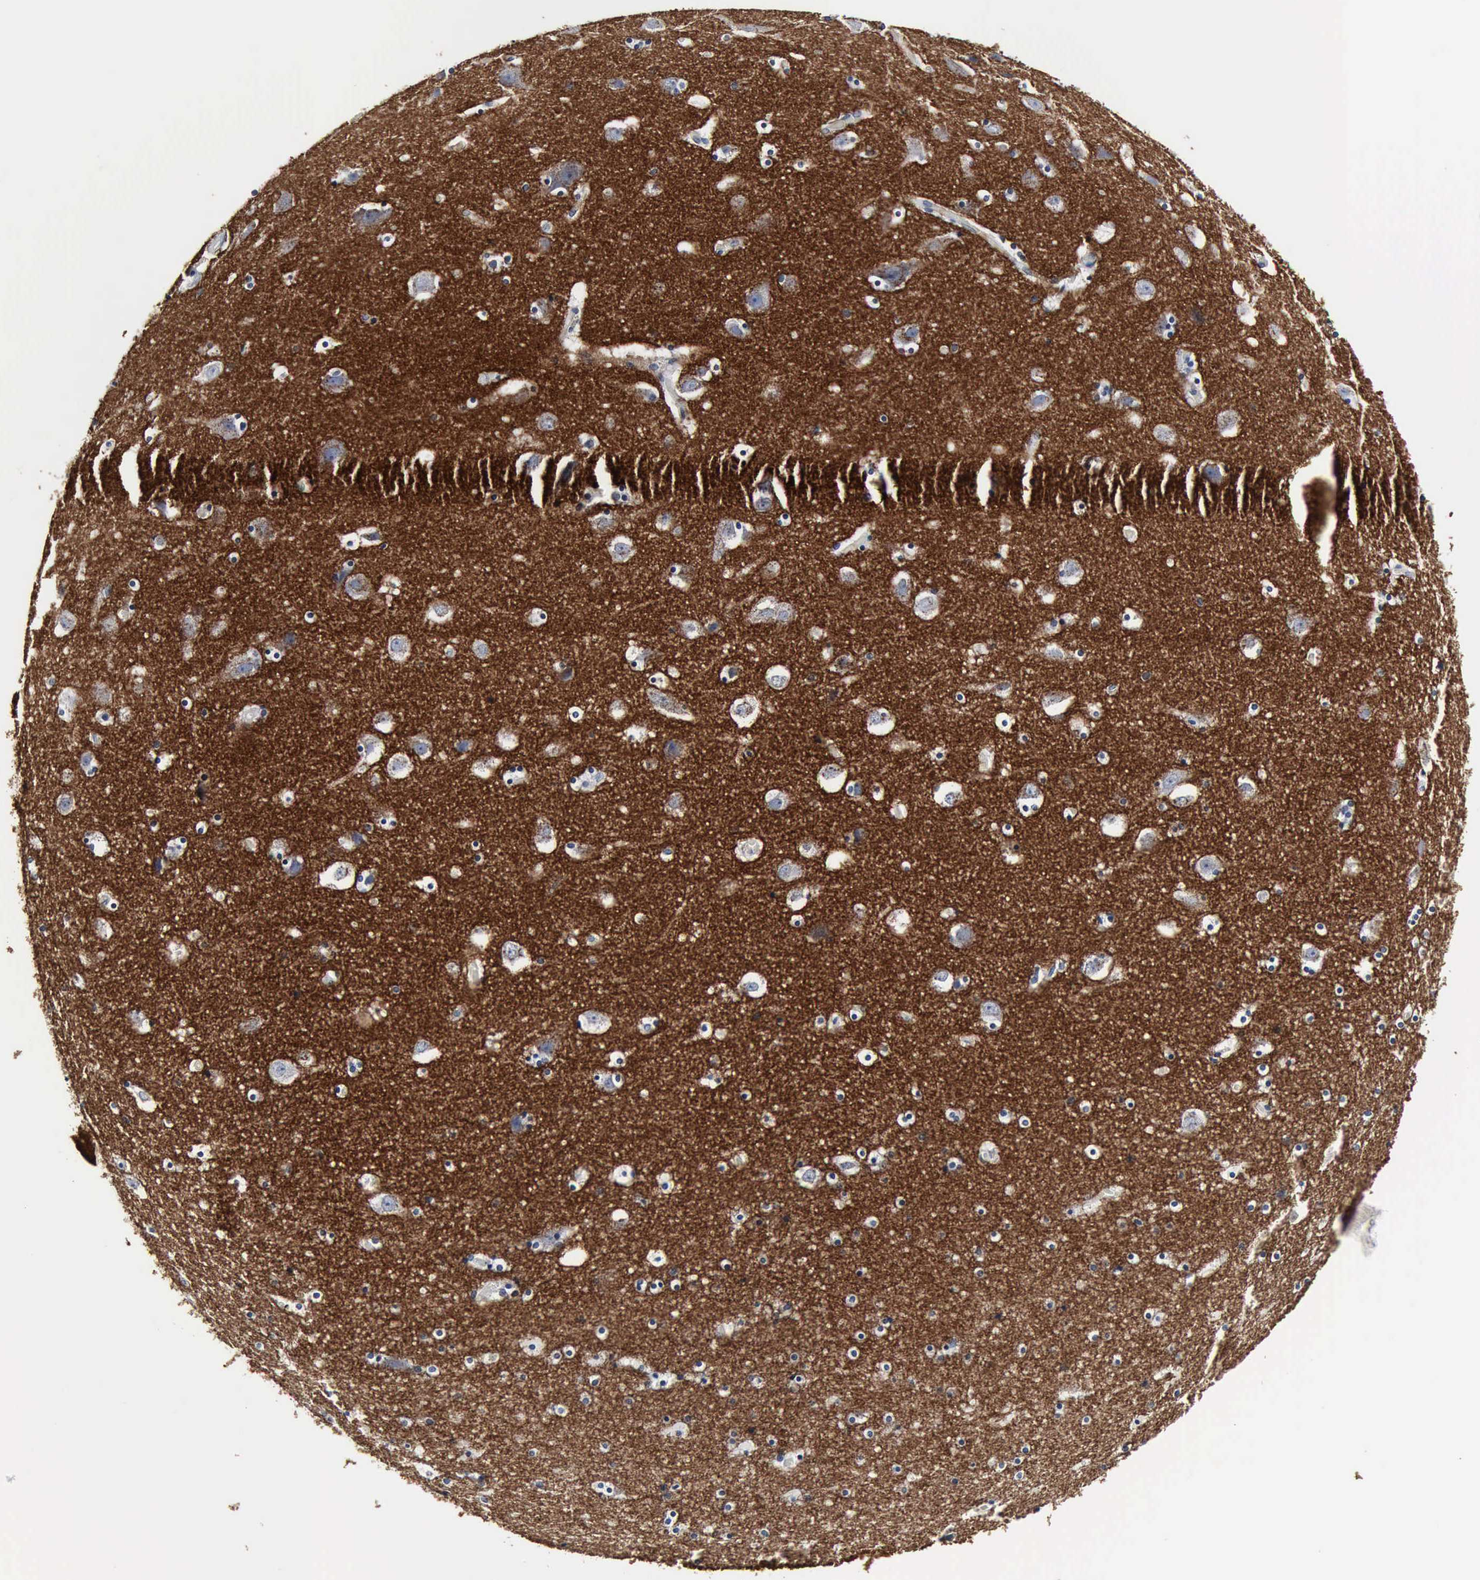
{"staining": {"intensity": "negative", "quantity": "none", "location": "none"}, "tissue": "hippocampus", "cell_type": "Glial cells", "image_type": "normal", "snomed": [{"axis": "morphology", "description": "Normal tissue, NOS"}, {"axis": "topography", "description": "Hippocampus"}], "caption": "A high-resolution photomicrograph shows immunohistochemistry staining of normal hippocampus, which exhibits no significant positivity in glial cells.", "gene": "SNAP25", "patient": {"sex": "male", "age": 45}}